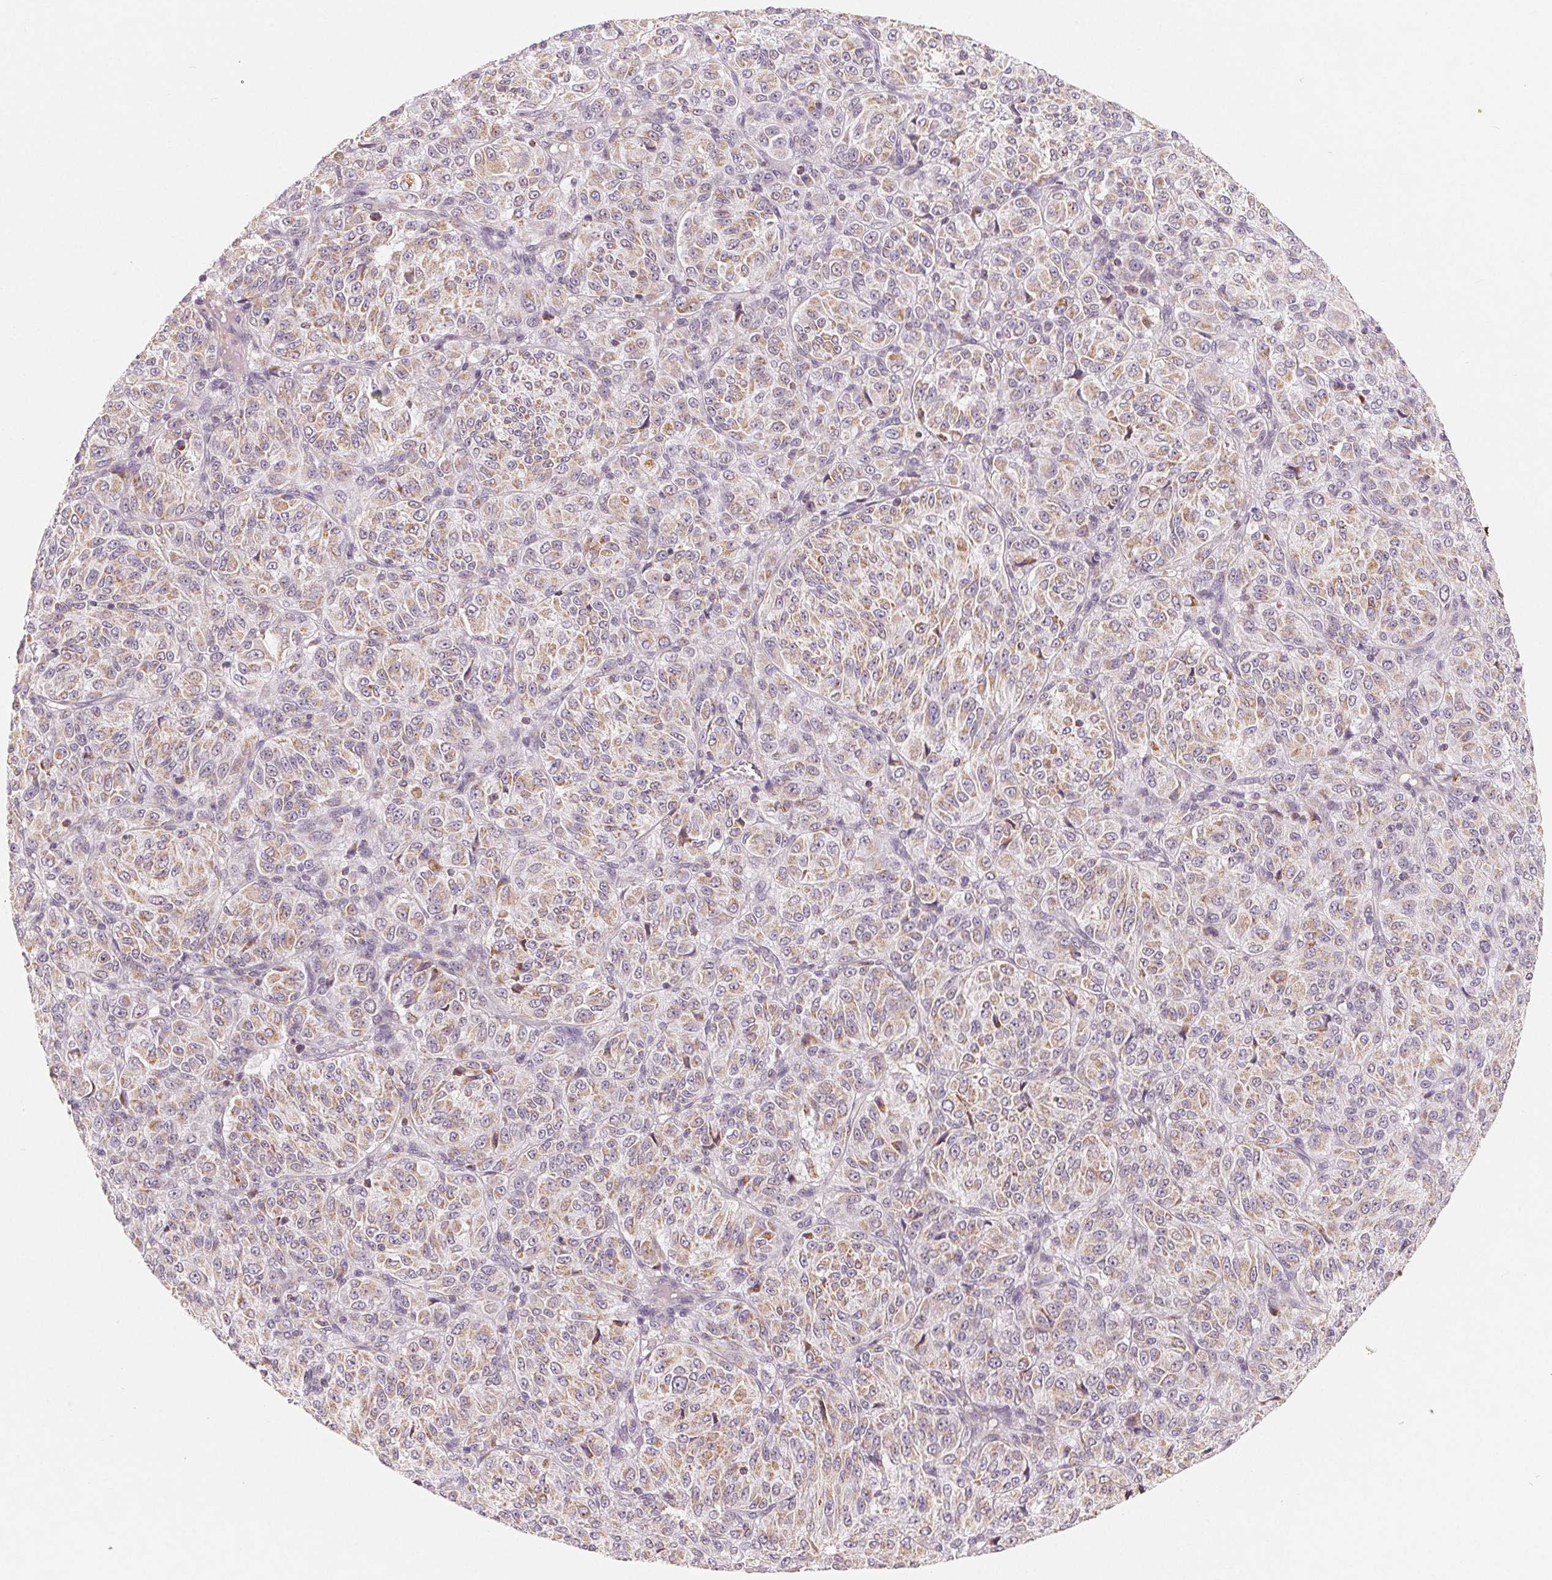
{"staining": {"intensity": "moderate", "quantity": "25%-75%", "location": "cytoplasmic/membranous"}, "tissue": "melanoma", "cell_type": "Tumor cells", "image_type": "cancer", "snomed": [{"axis": "morphology", "description": "Malignant melanoma, Metastatic site"}, {"axis": "topography", "description": "Brain"}], "caption": "Protein staining by immunohistochemistry displays moderate cytoplasmic/membranous expression in approximately 25%-75% of tumor cells in malignant melanoma (metastatic site).", "gene": "GHITM", "patient": {"sex": "female", "age": 56}}